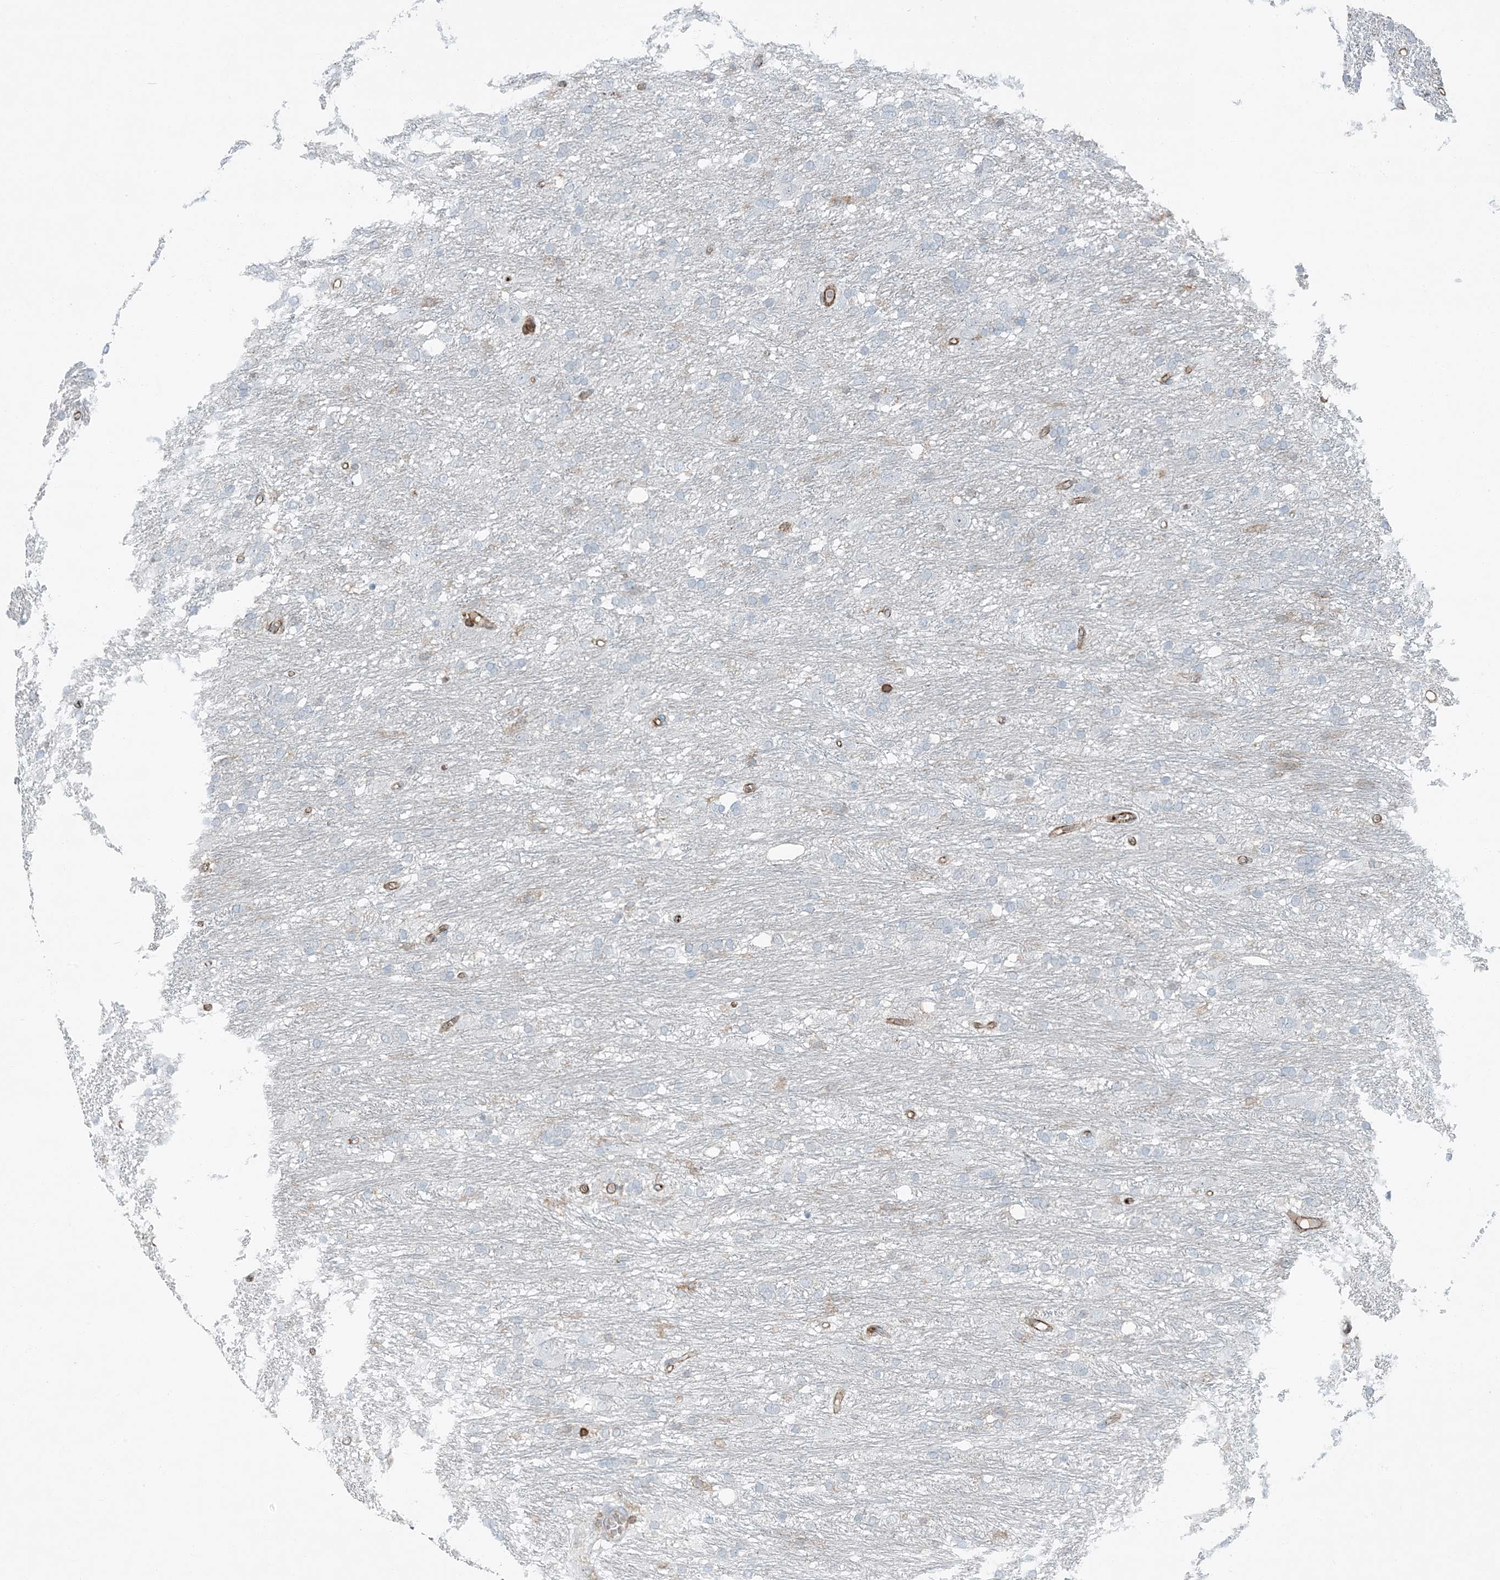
{"staining": {"intensity": "negative", "quantity": "none", "location": "none"}, "tissue": "glioma", "cell_type": "Tumor cells", "image_type": "cancer", "snomed": [{"axis": "morphology", "description": "Glioma, malignant, Low grade"}, {"axis": "topography", "description": "Brain"}], "caption": "The photomicrograph exhibits no staining of tumor cells in malignant low-grade glioma.", "gene": "APOBEC3C", "patient": {"sex": "male", "age": 77}}